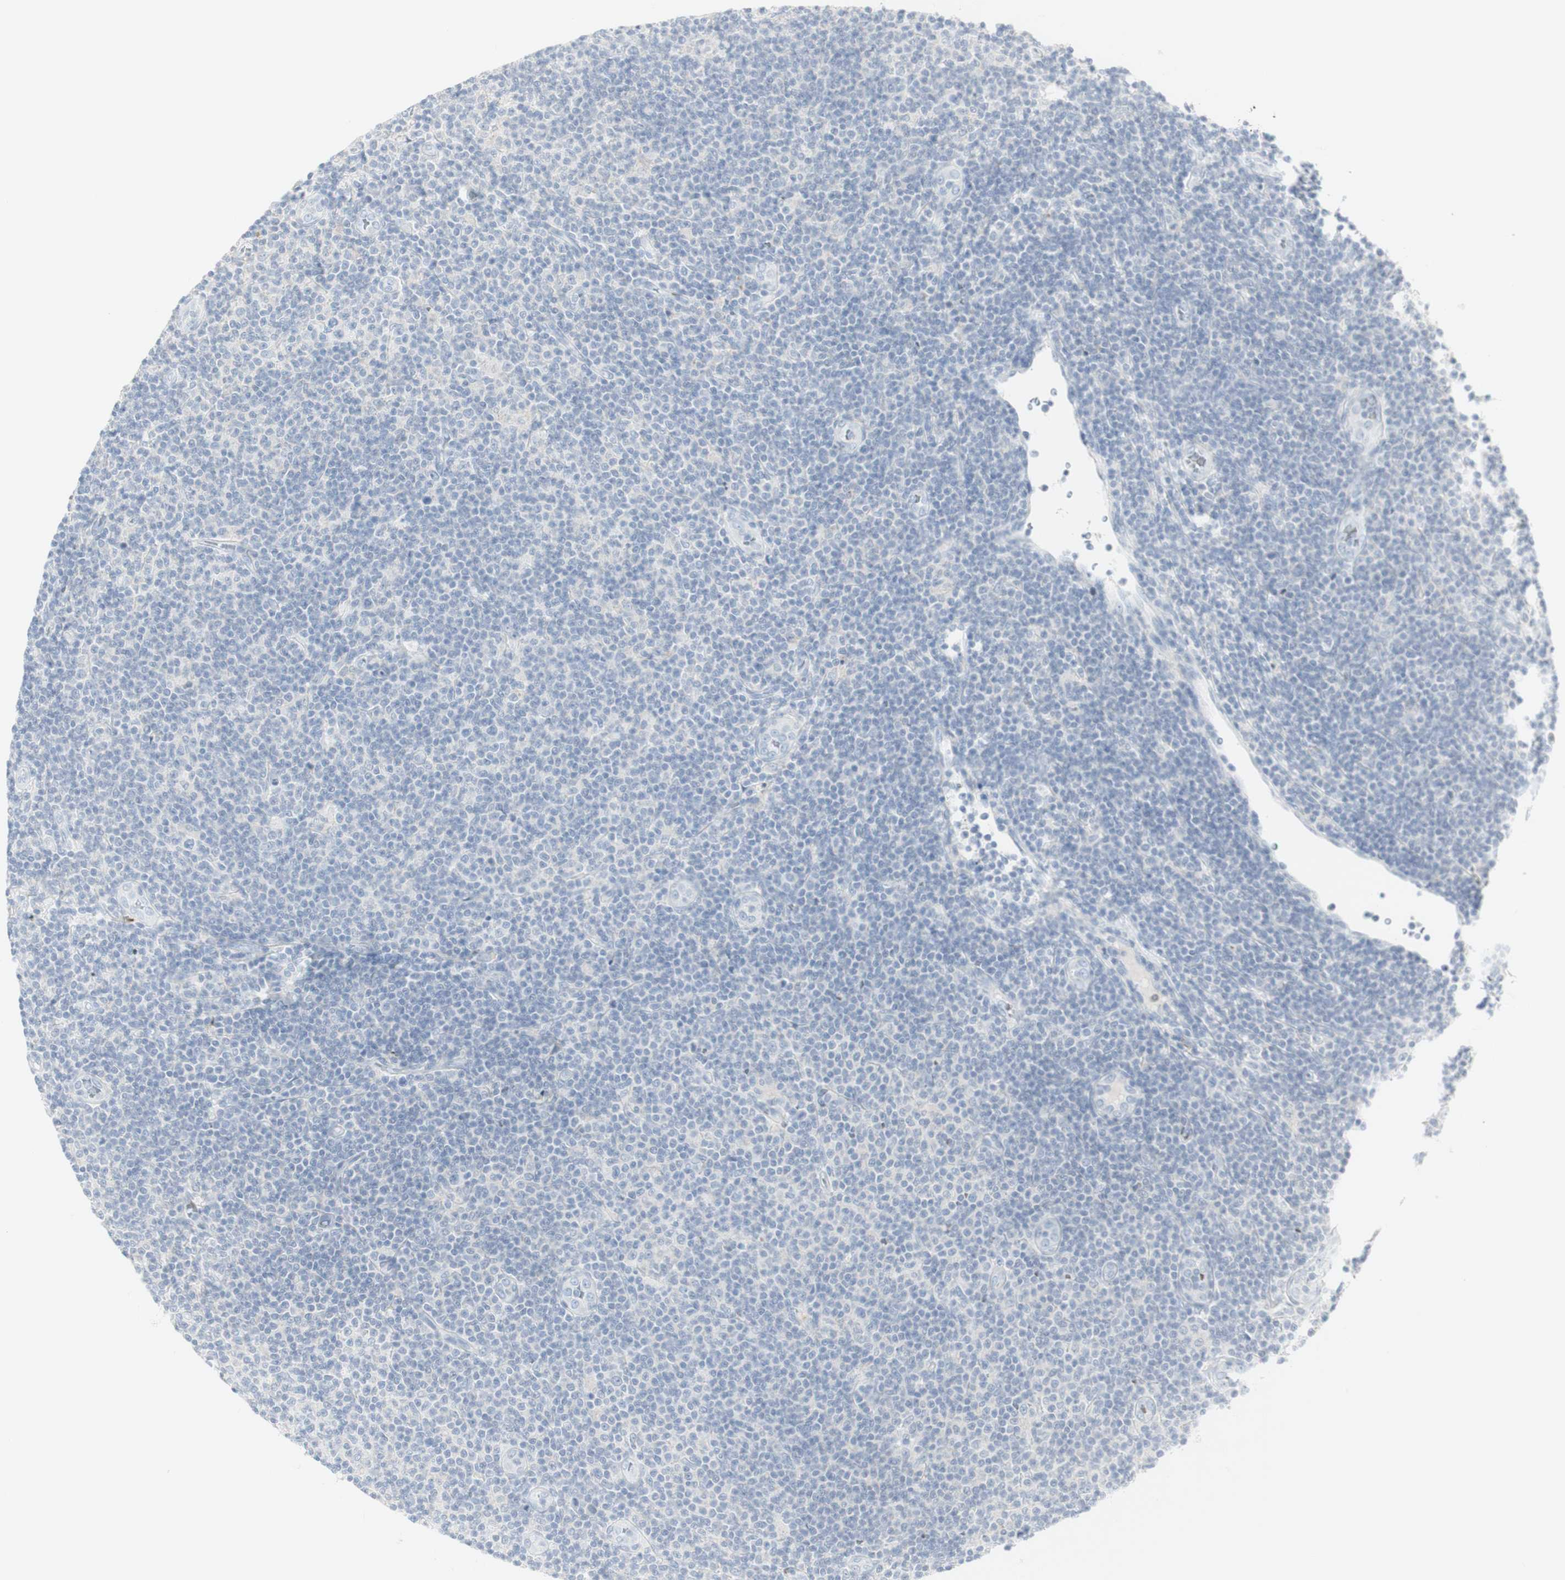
{"staining": {"intensity": "negative", "quantity": "none", "location": "none"}, "tissue": "lymphoma", "cell_type": "Tumor cells", "image_type": "cancer", "snomed": [{"axis": "morphology", "description": "Malignant lymphoma, non-Hodgkin's type, Low grade"}, {"axis": "topography", "description": "Lymph node"}], "caption": "Immunohistochemical staining of malignant lymphoma, non-Hodgkin's type (low-grade) demonstrates no significant staining in tumor cells.", "gene": "MDK", "patient": {"sex": "male", "age": 83}}